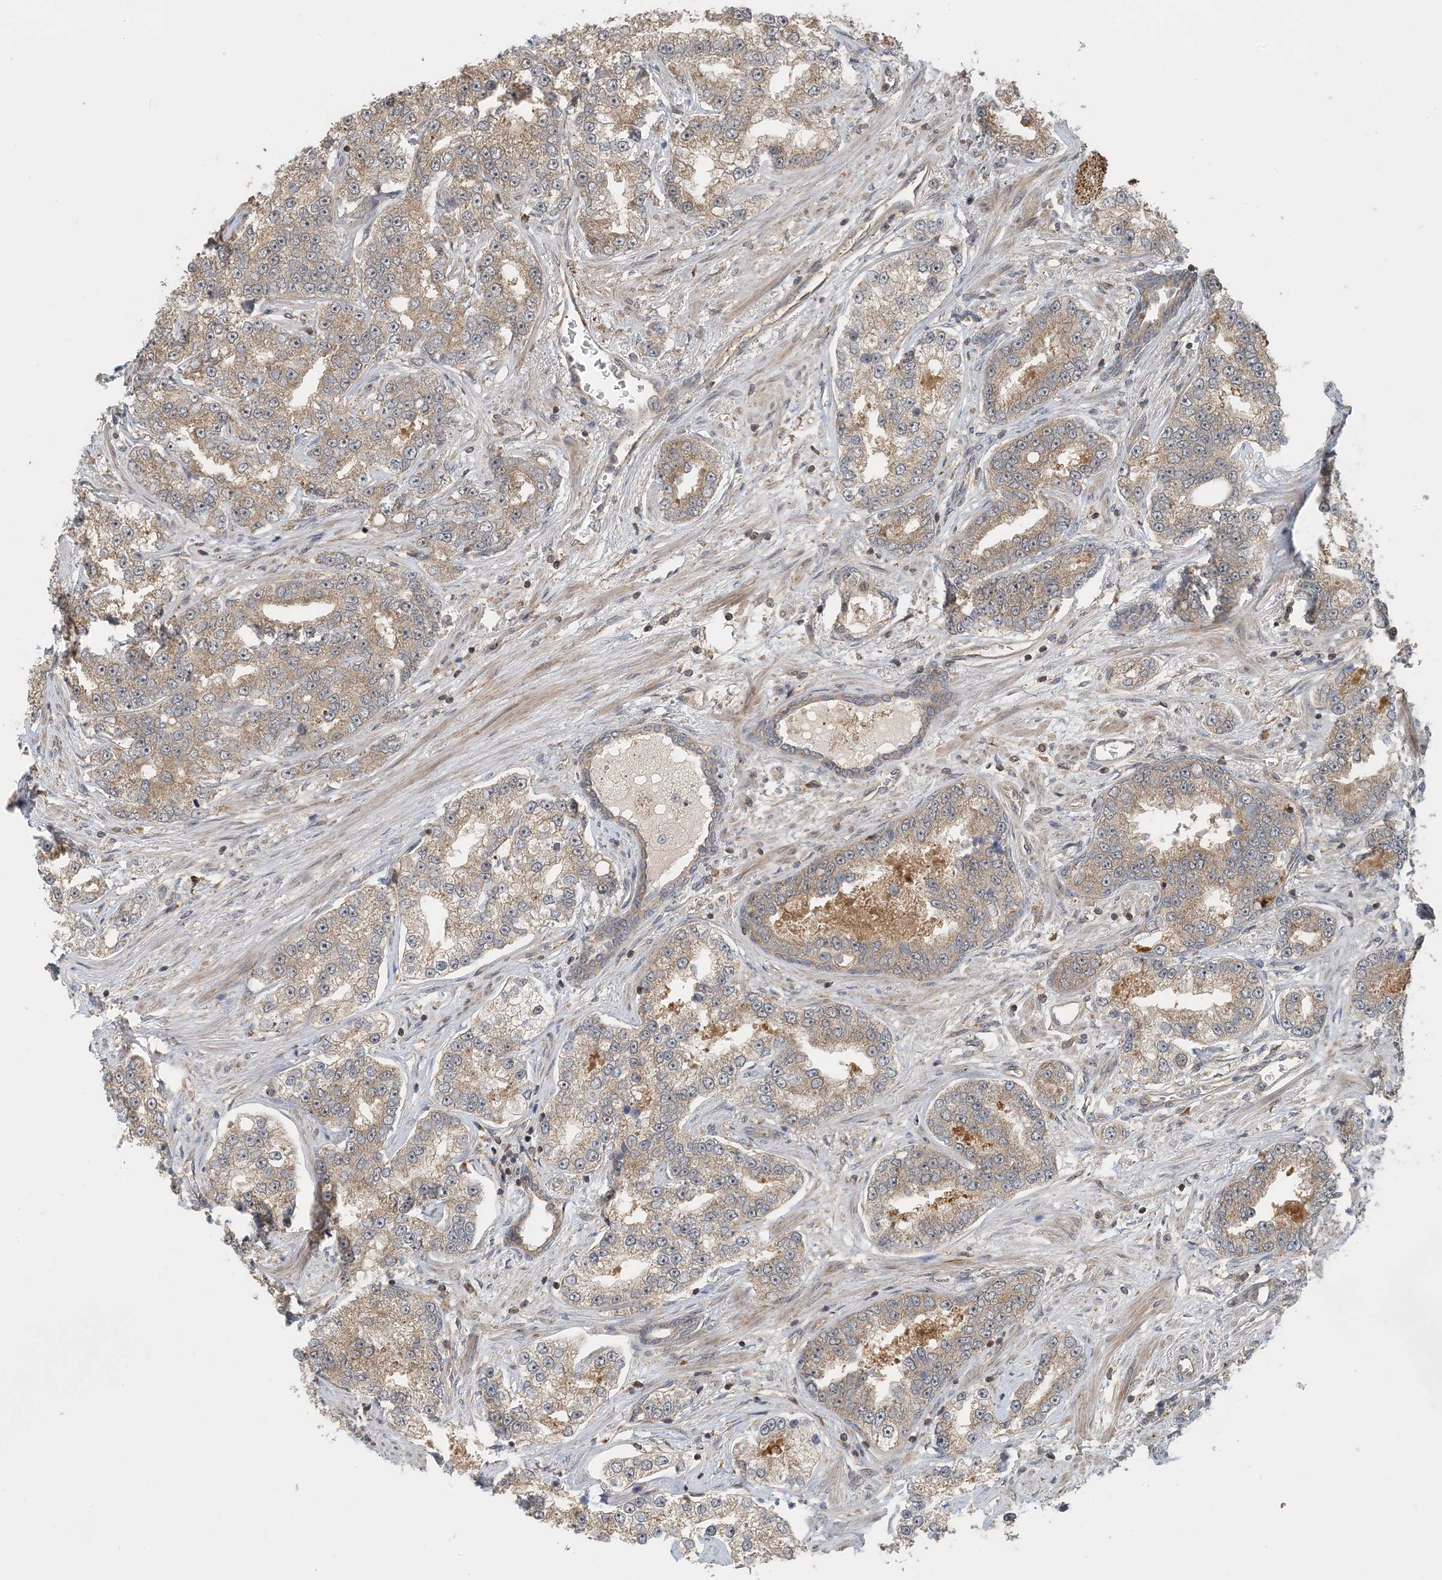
{"staining": {"intensity": "moderate", "quantity": ">75%", "location": "cytoplasmic/membranous"}, "tissue": "prostate cancer", "cell_type": "Tumor cells", "image_type": "cancer", "snomed": [{"axis": "morphology", "description": "Normal tissue, NOS"}, {"axis": "morphology", "description": "Adenocarcinoma, High grade"}, {"axis": "topography", "description": "Prostate"}], "caption": "Tumor cells exhibit medium levels of moderate cytoplasmic/membranous positivity in about >75% of cells in human prostate cancer (high-grade adenocarcinoma). The staining is performed using DAB (3,3'-diaminobenzidine) brown chromogen to label protein expression. The nuclei are counter-stained blue using hematoxylin.", "gene": "ZBTB3", "patient": {"sex": "male", "age": 83}}